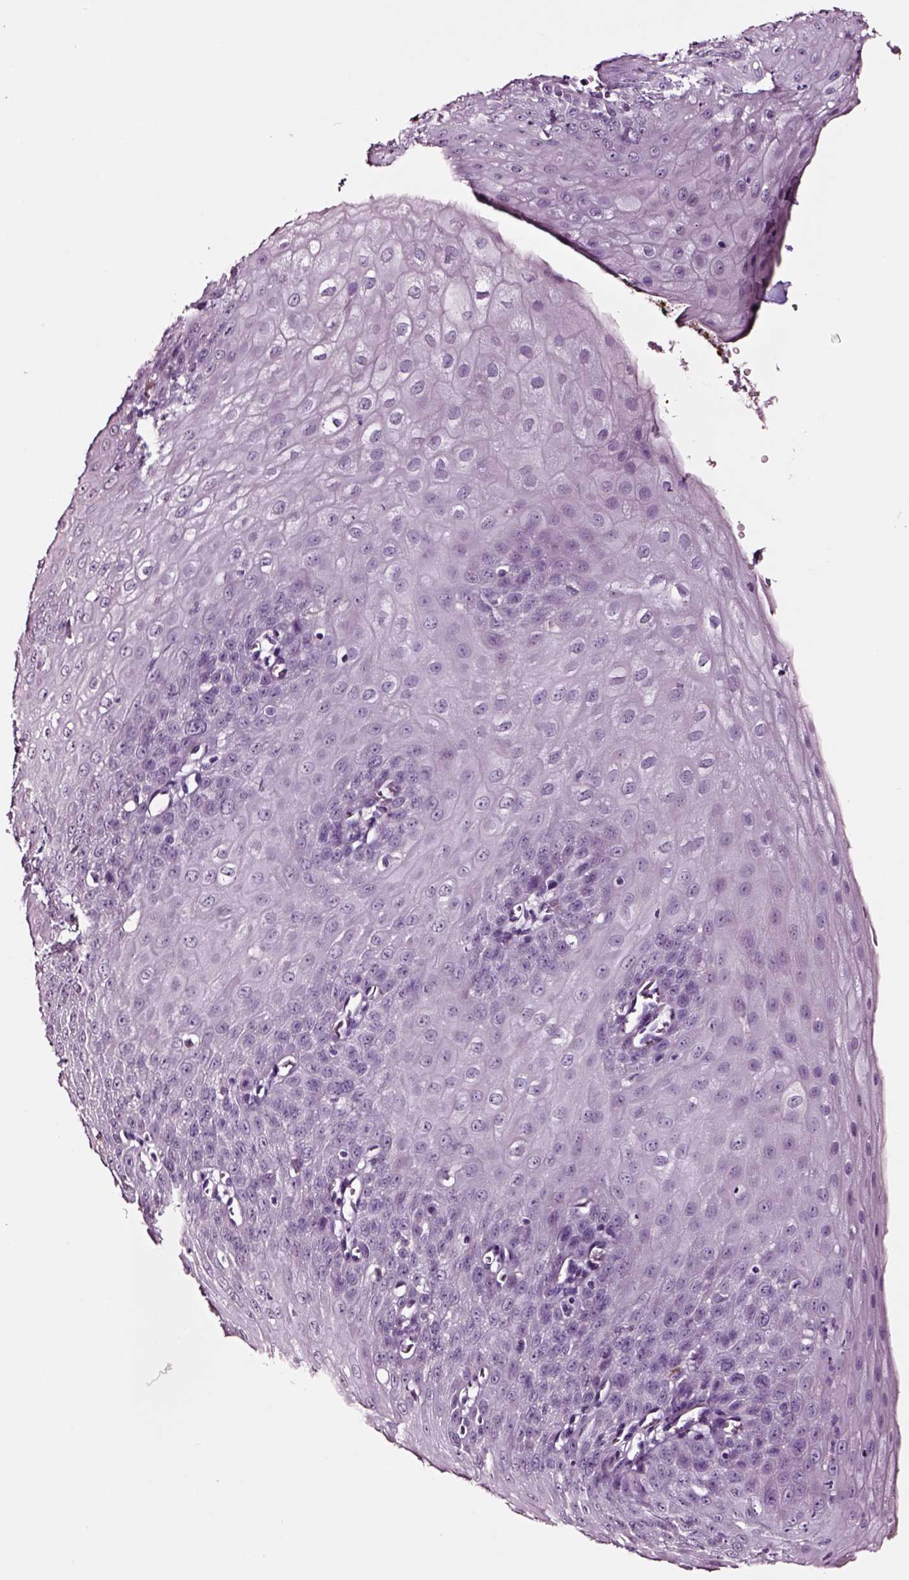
{"staining": {"intensity": "negative", "quantity": "none", "location": "none"}, "tissue": "esophagus", "cell_type": "Squamous epithelial cells", "image_type": "normal", "snomed": [{"axis": "morphology", "description": "Normal tissue, NOS"}, {"axis": "topography", "description": "Esophagus"}], "caption": "Immunohistochemistry micrograph of unremarkable esophagus: esophagus stained with DAB reveals no significant protein expression in squamous epithelial cells.", "gene": "SOX10", "patient": {"sex": "male", "age": 71}}